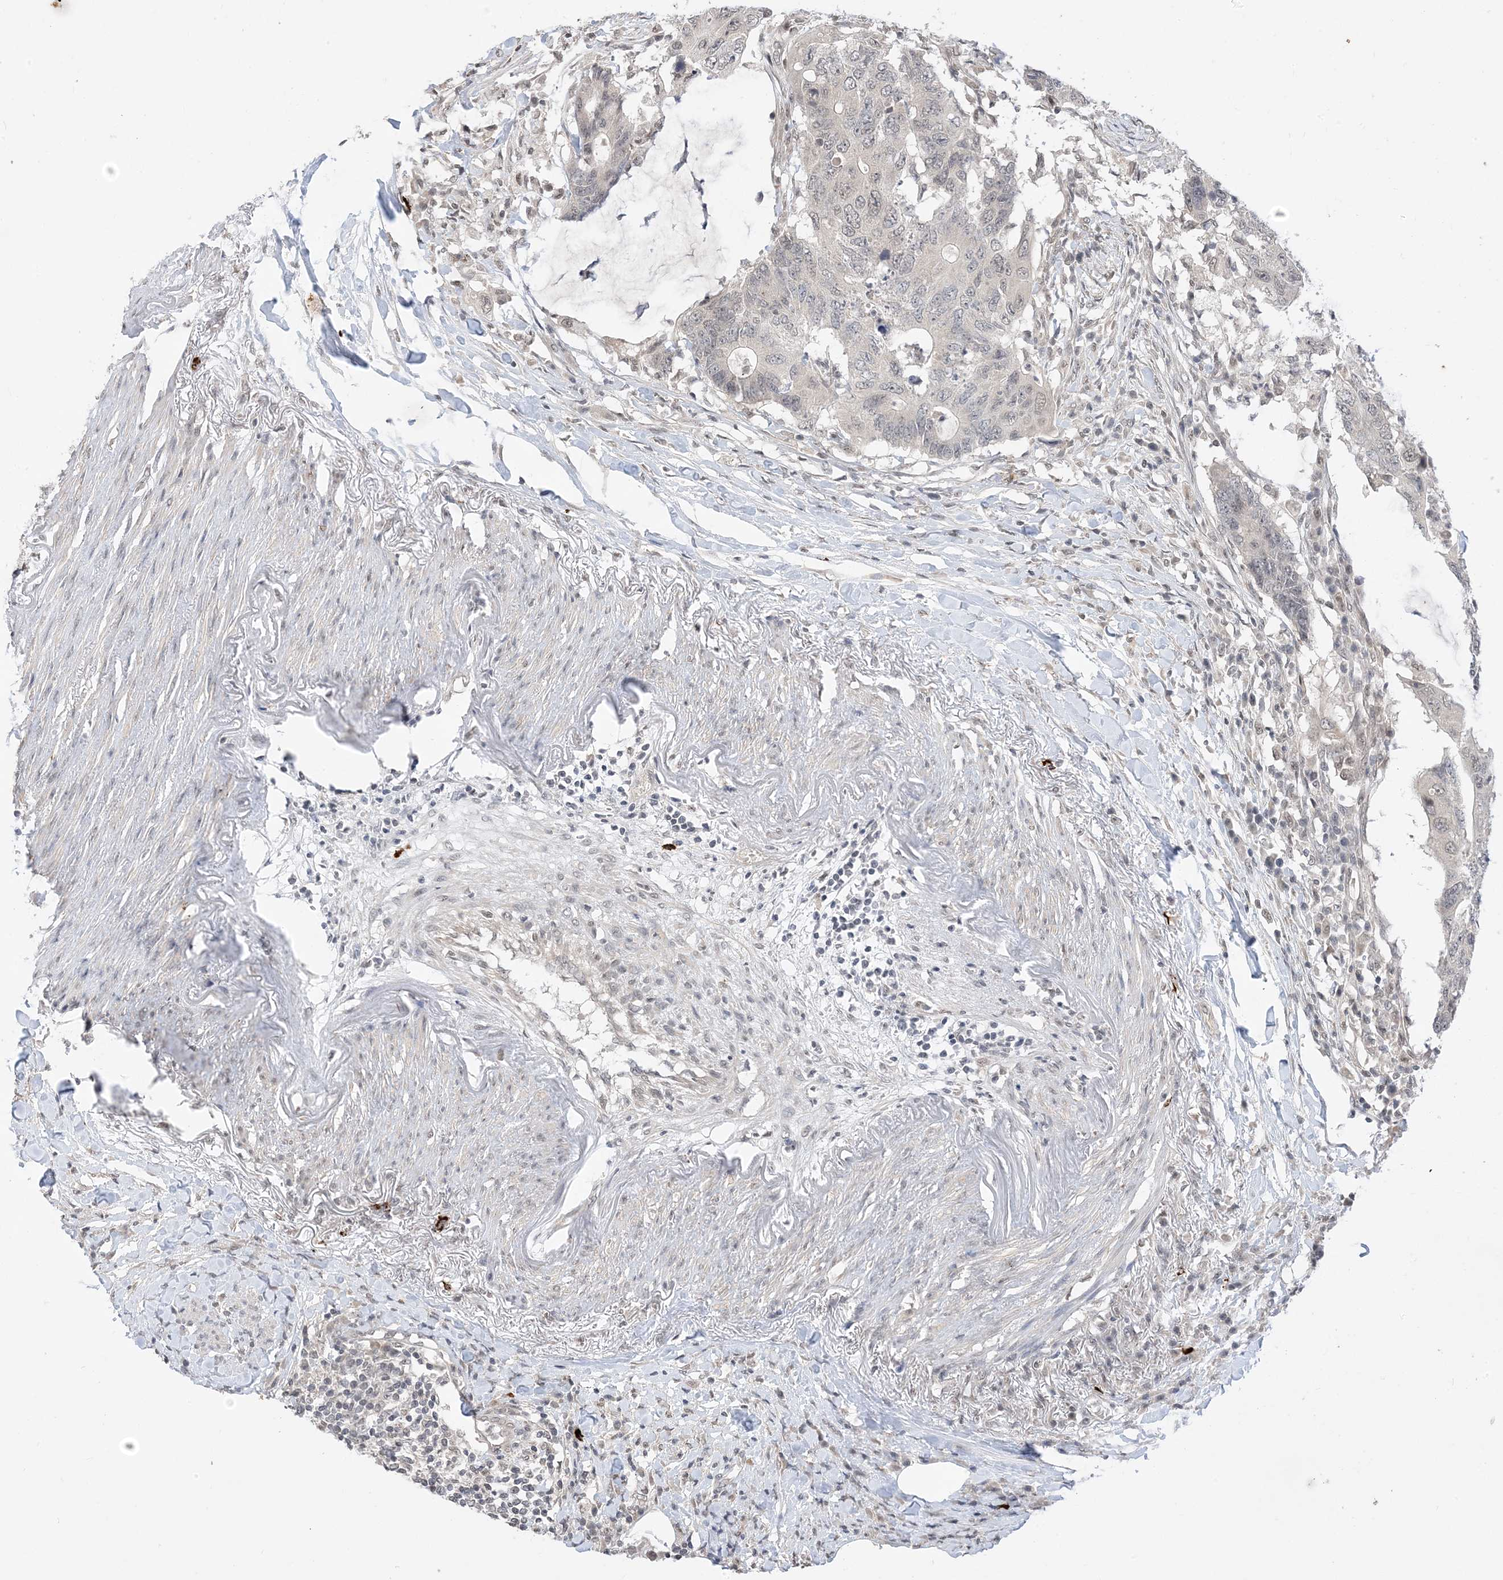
{"staining": {"intensity": "negative", "quantity": "none", "location": "none"}, "tissue": "colorectal cancer", "cell_type": "Tumor cells", "image_type": "cancer", "snomed": [{"axis": "morphology", "description": "Adenocarcinoma, NOS"}, {"axis": "topography", "description": "Colon"}], "caption": "The photomicrograph demonstrates no staining of tumor cells in colorectal adenocarcinoma.", "gene": "RANBP9", "patient": {"sex": "male", "age": 71}}